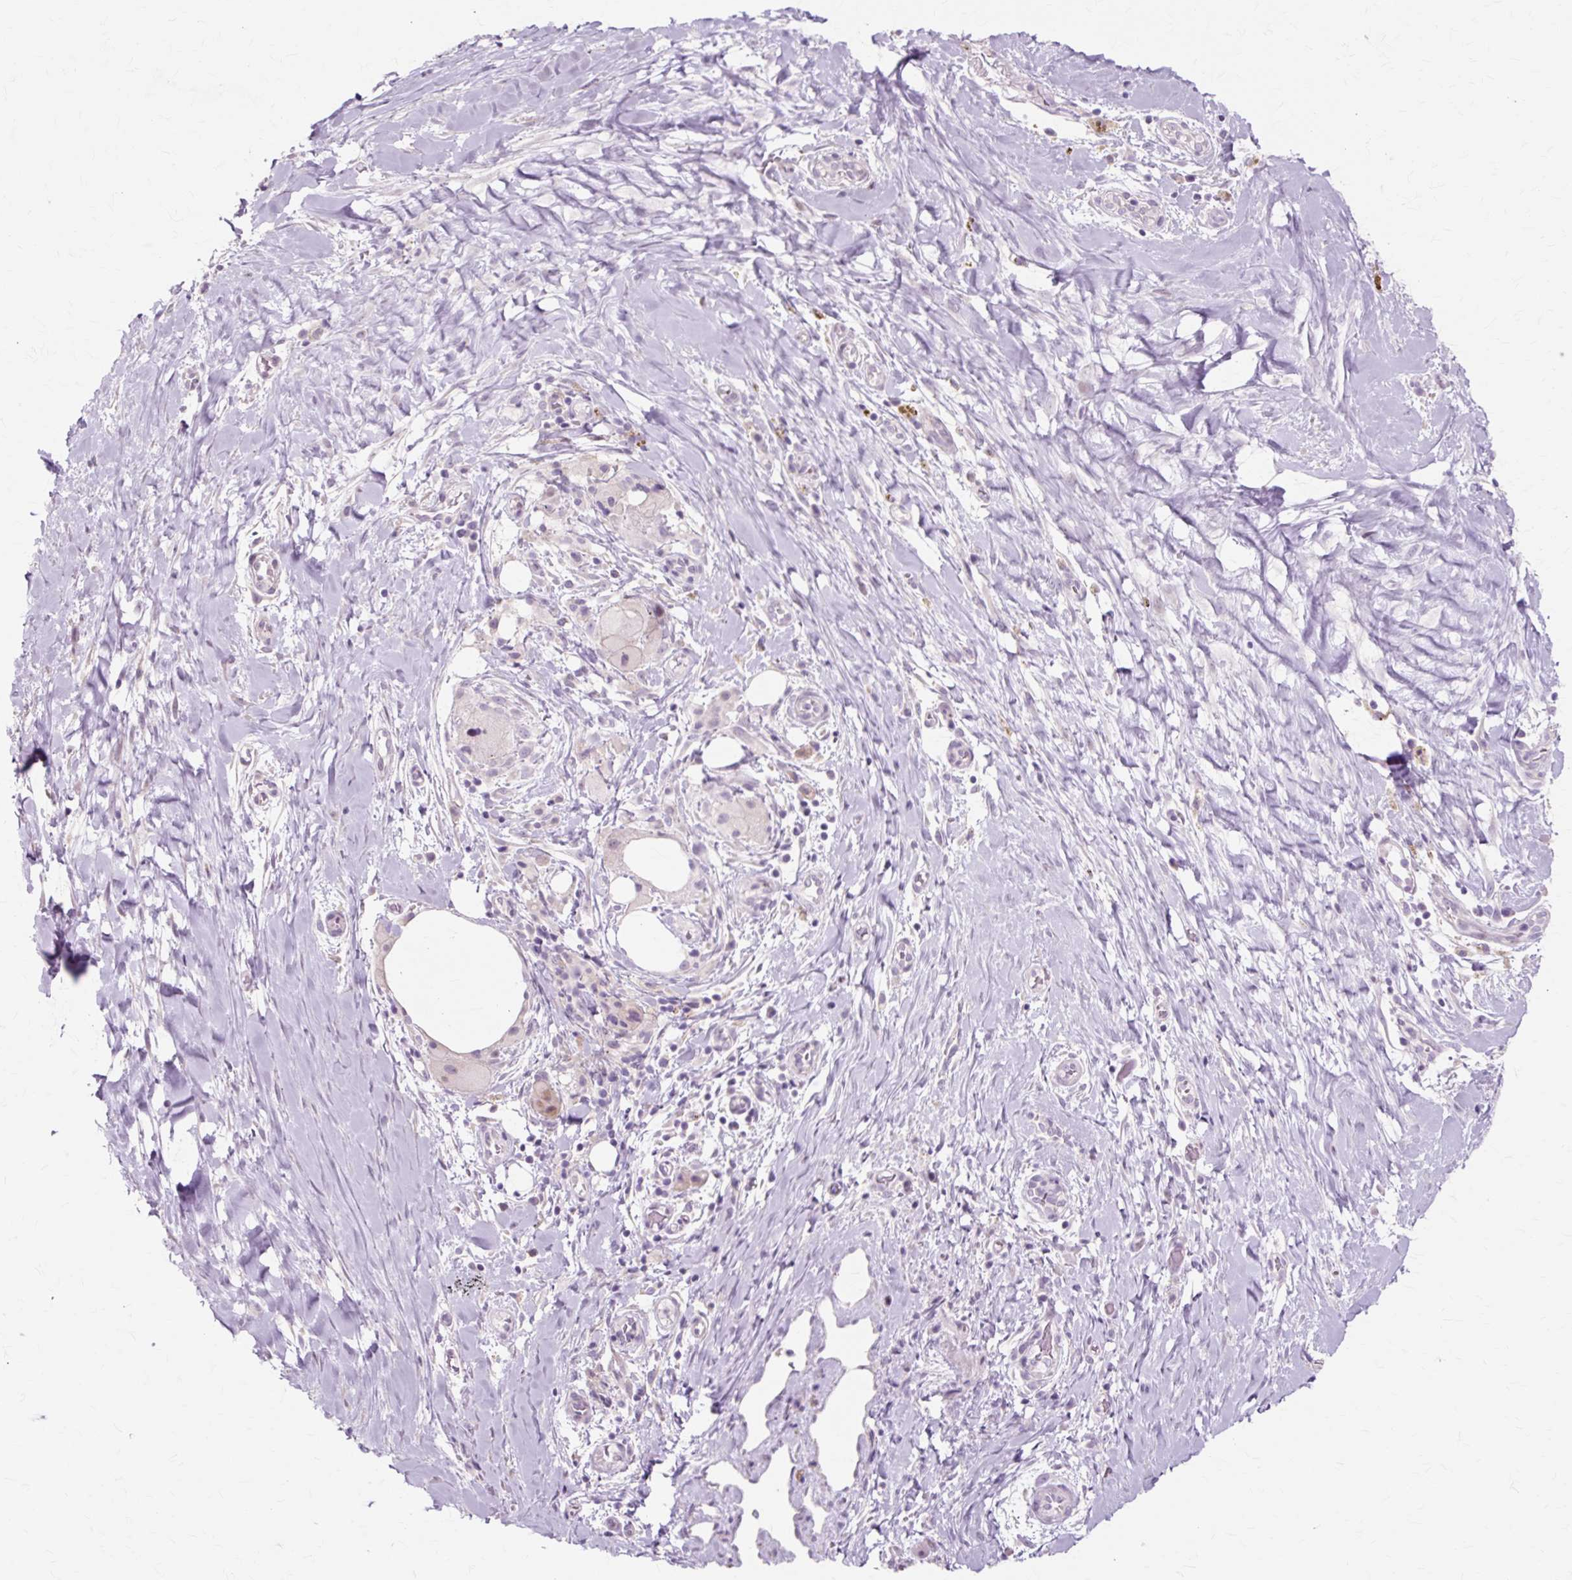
{"staining": {"intensity": "negative", "quantity": "none", "location": "none"}, "tissue": "pancreatic cancer", "cell_type": "Tumor cells", "image_type": "cancer", "snomed": [{"axis": "morphology", "description": "Adenocarcinoma, NOS"}, {"axis": "topography", "description": "Pancreas"}], "caption": "The immunohistochemistry (IHC) photomicrograph has no significant staining in tumor cells of pancreatic cancer (adenocarcinoma) tissue.", "gene": "IRX2", "patient": {"sex": "male", "age": 58}}